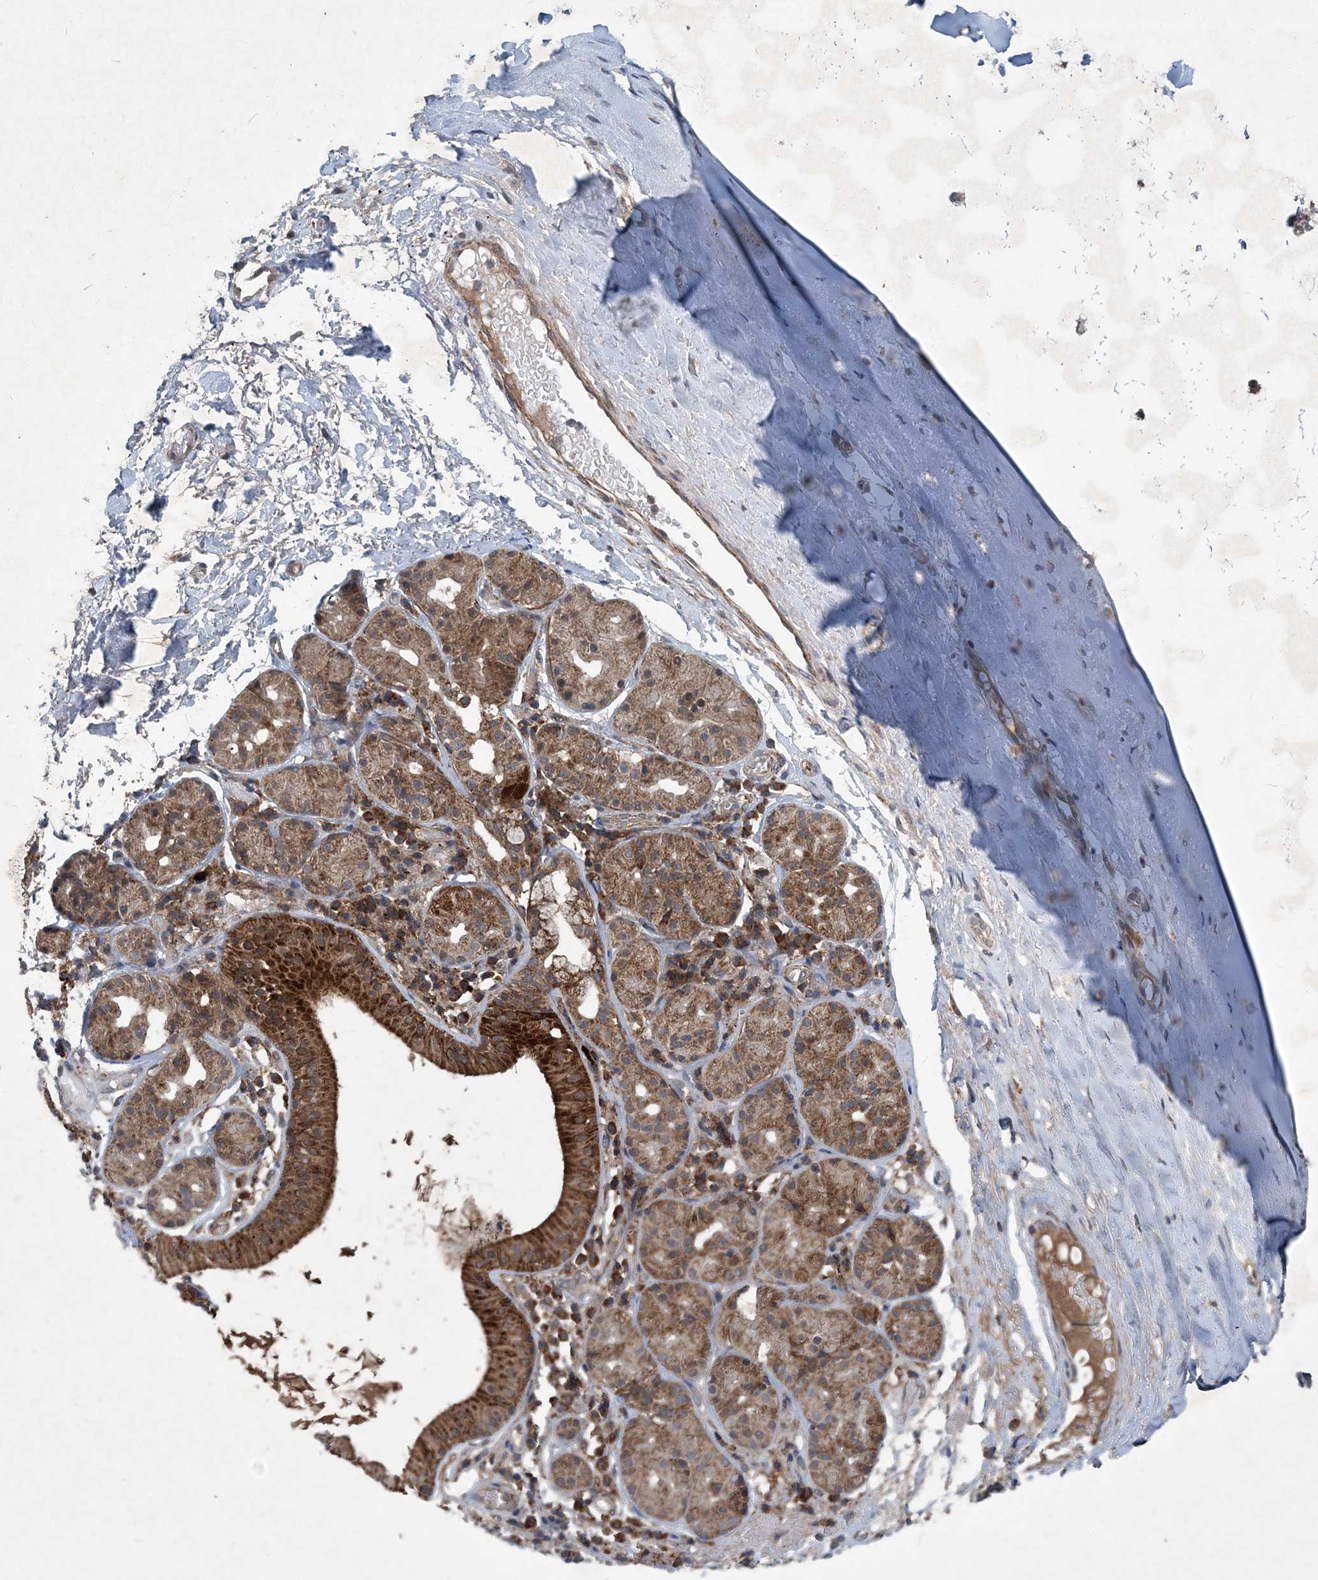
{"staining": {"intensity": "weak", "quantity": "25%-75%", "location": "cytoplasmic/membranous"}, "tissue": "soft tissue", "cell_type": "Chondrocytes", "image_type": "normal", "snomed": [{"axis": "morphology", "description": "Normal tissue, NOS"}, {"axis": "morphology", "description": "Basal cell carcinoma"}, {"axis": "topography", "description": "Cartilage tissue"}, {"axis": "topography", "description": "Nasopharynx"}, {"axis": "topography", "description": "Oral tissue"}], "caption": "This photomicrograph demonstrates normal soft tissue stained with immunohistochemistry to label a protein in brown. The cytoplasmic/membranous of chondrocytes show weak positivity for the protein. Nuclei are counter-stained blue.", "gene": "NDUFA2", "patient": {"sex": "female", "age": 77}}